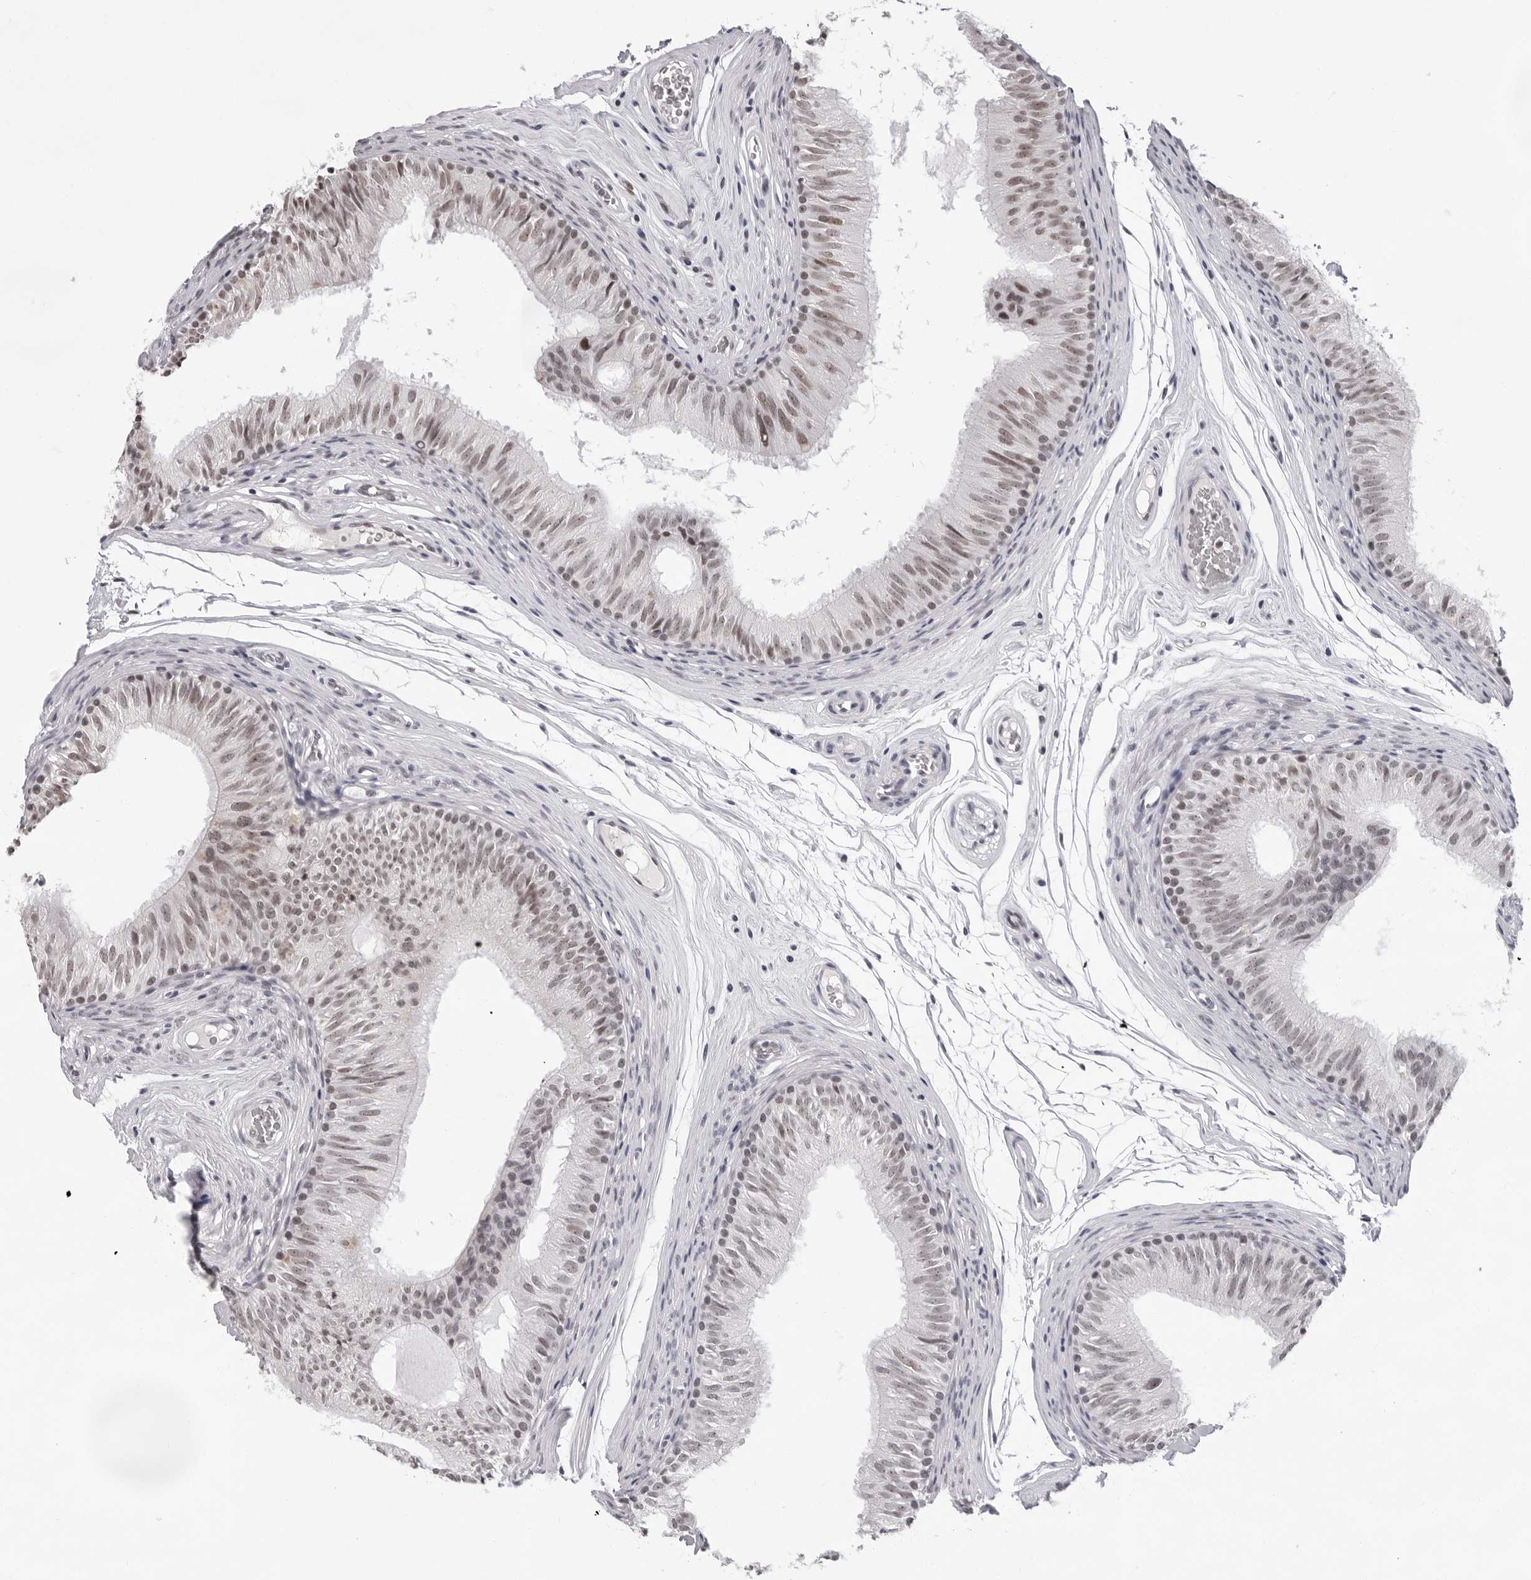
{"staining": {"intensity": "moderate", "quantity": ">75%", "location": "nuclear"}, "tissue": "epididymis", "cell_type": "Glandular cells", "image_type": "normal", "snomed": [{"axis": "morphology", "description": "Normal tissue, NOS"}, {"axis": "topography", "description": "Epididymis"}], "caption": "Glandular cells reveal moderate nuclear positivity in approximately >75% of cells in unremarkable epididymis. (Brightfield microscopy of DAB IHC at high magnification).", "gene": "USP1", "patient": {"sex": "male", "age": 36}}